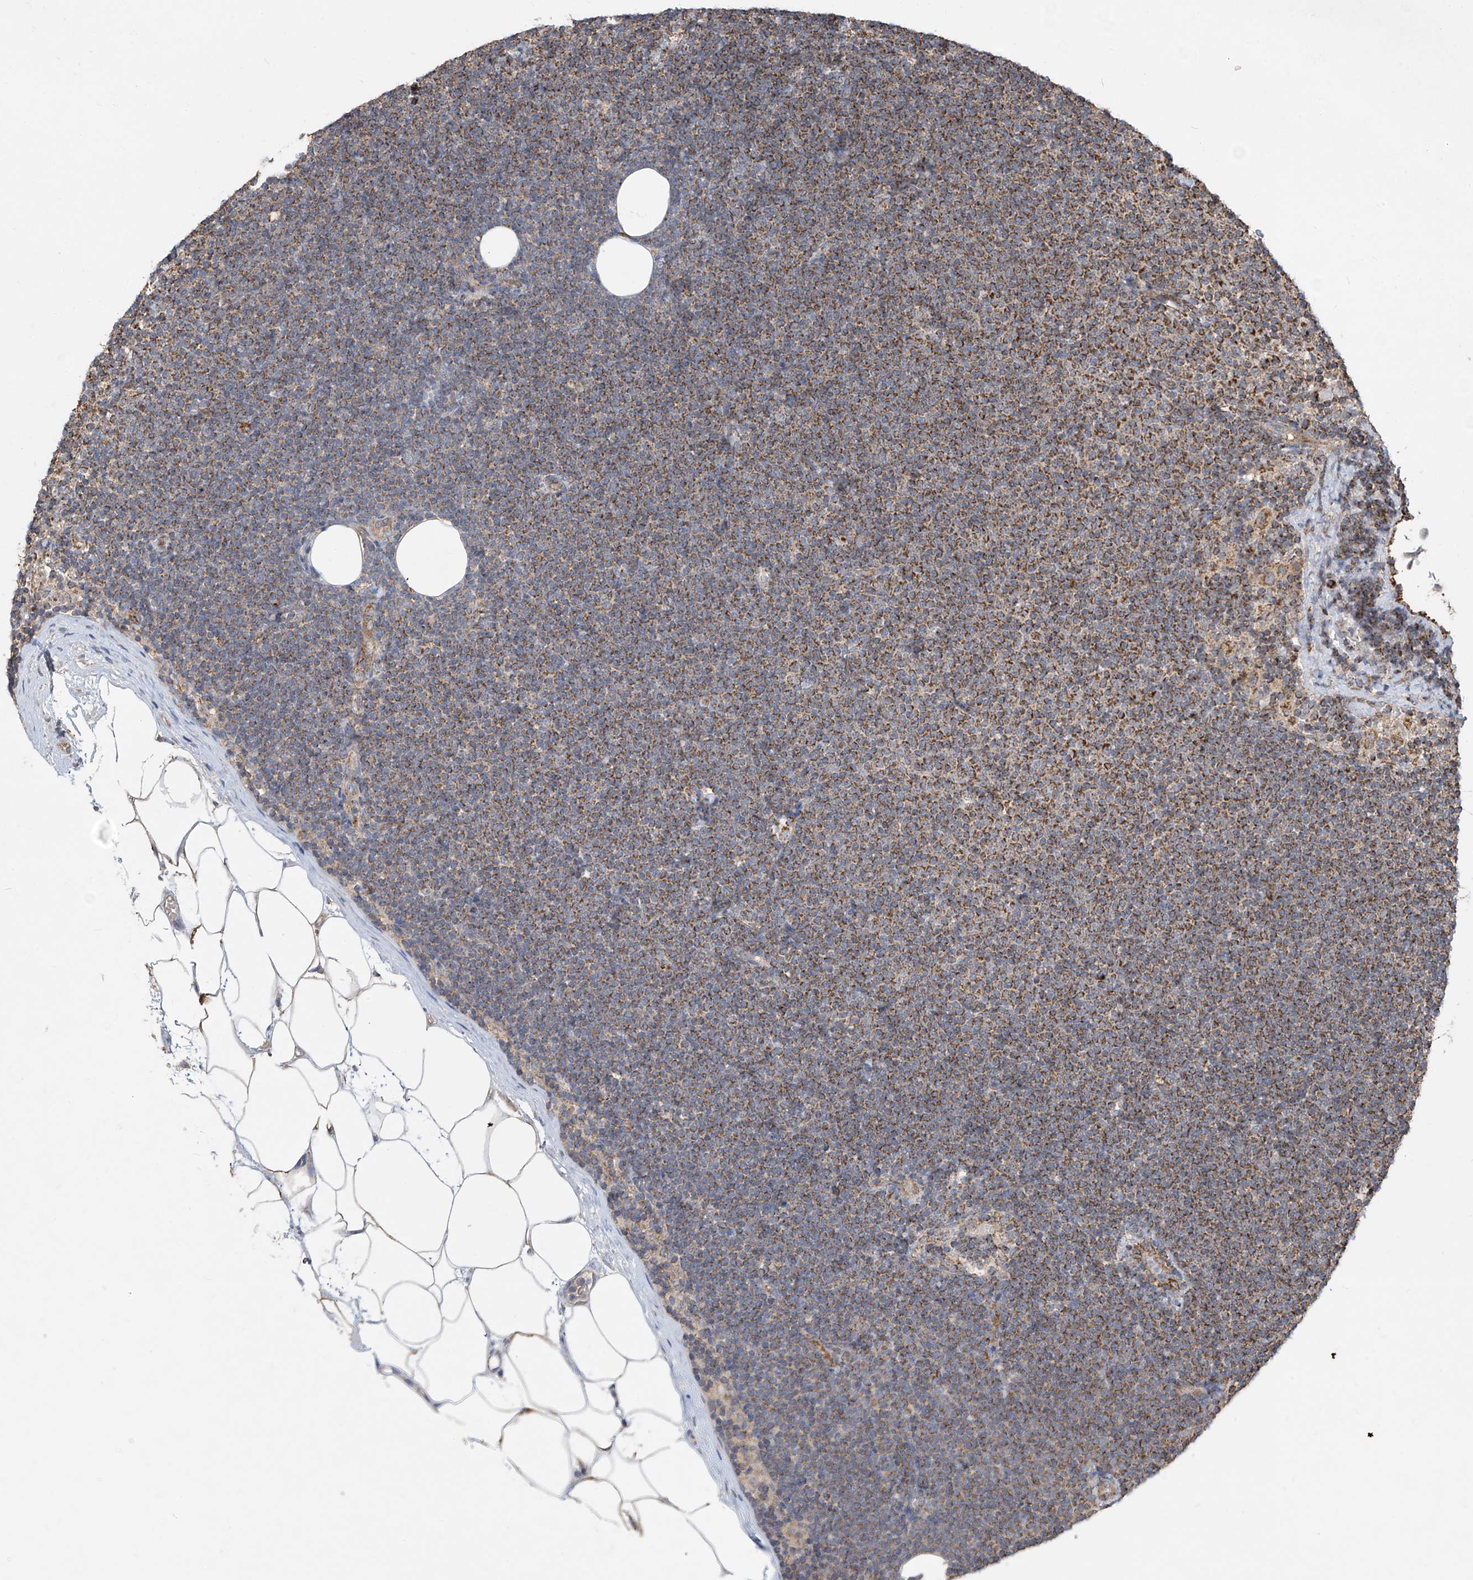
{"staining": {"intensity": "moderate", "quantity": ">75%", "location": "cytoplasmic/membranous"}, "tissue": "lymphoma", "cell_type": "Tumor cells", "image_type": "cancer", "snomed": [{"axis": "morphology", "description": "Malignant lymphoma, non-Hodgkin's type, Low grade"}, {"axis": "topography", "description": "Lymph node"}], "caption": "Protein staining of lymphoma tissue shows moderate cytoplasmic/membranous expression in about >75% of tumor cells.", "gene": "UQCC1", "patient": {"sex": "female", "age": 53}}